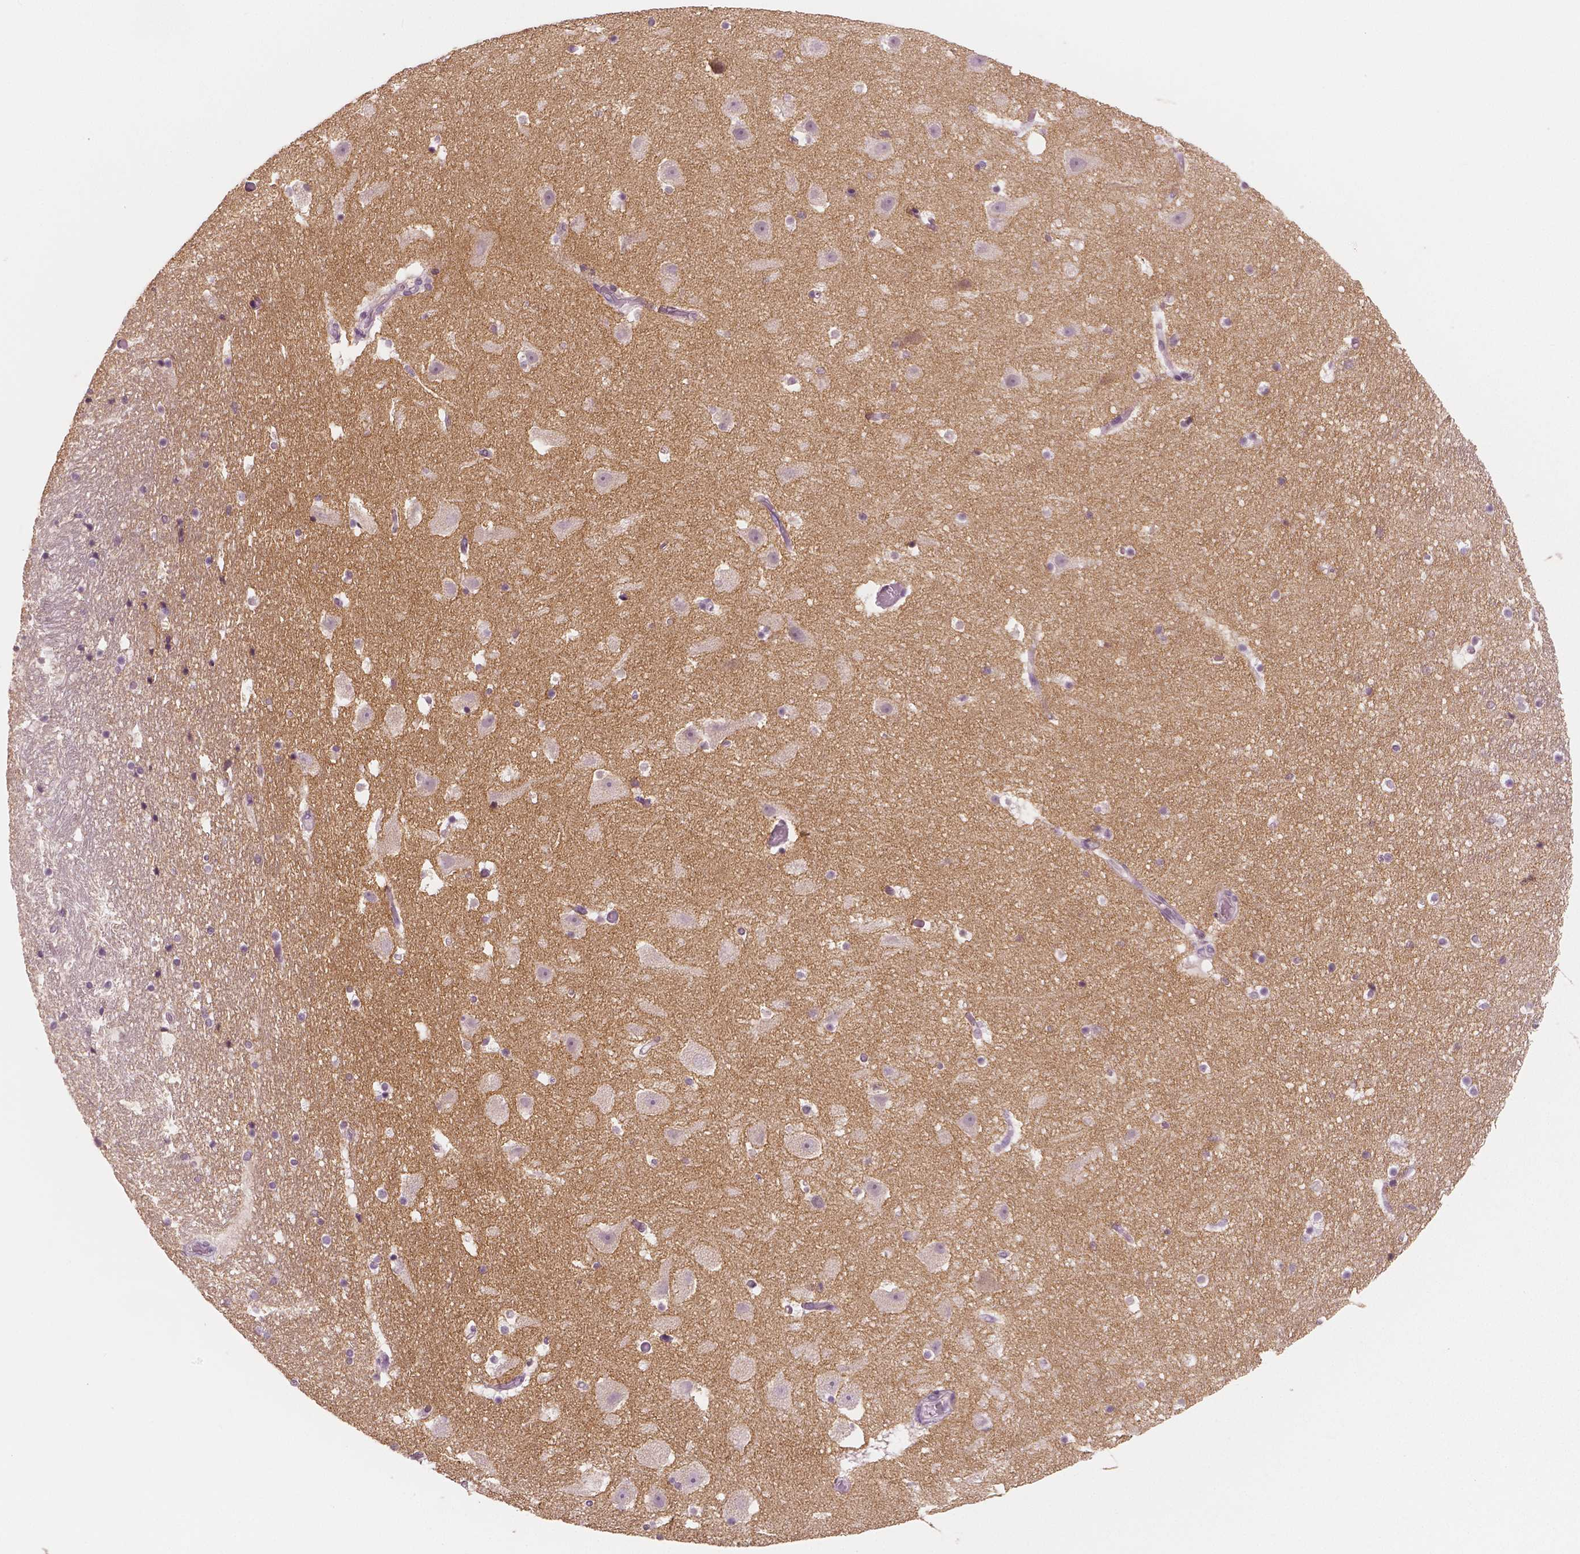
{"staining": {"intensity": "negative", "quantity": "none", "location": "none"}, "tissue": "hippocampus", "cell_type": "Glial cells", "image_type": "normal", "snomed": [{"axis": "morphology", "description": "Normal tissue, NOS"}, {"axis": "topography", "description": "Hippocampus"}], "caption": "Benign hippocampus was stained to show a protein in brown. There is no significant positivity in glial cells. (Stains: DAB (3,3'-diaminobenzidine) immunohistochemistry with hematoxylin counter stain, Microscopy: brightfield microscopy at high magnification).", "gene": "KIT", "patient": {"sex": "male", "age": 26}}